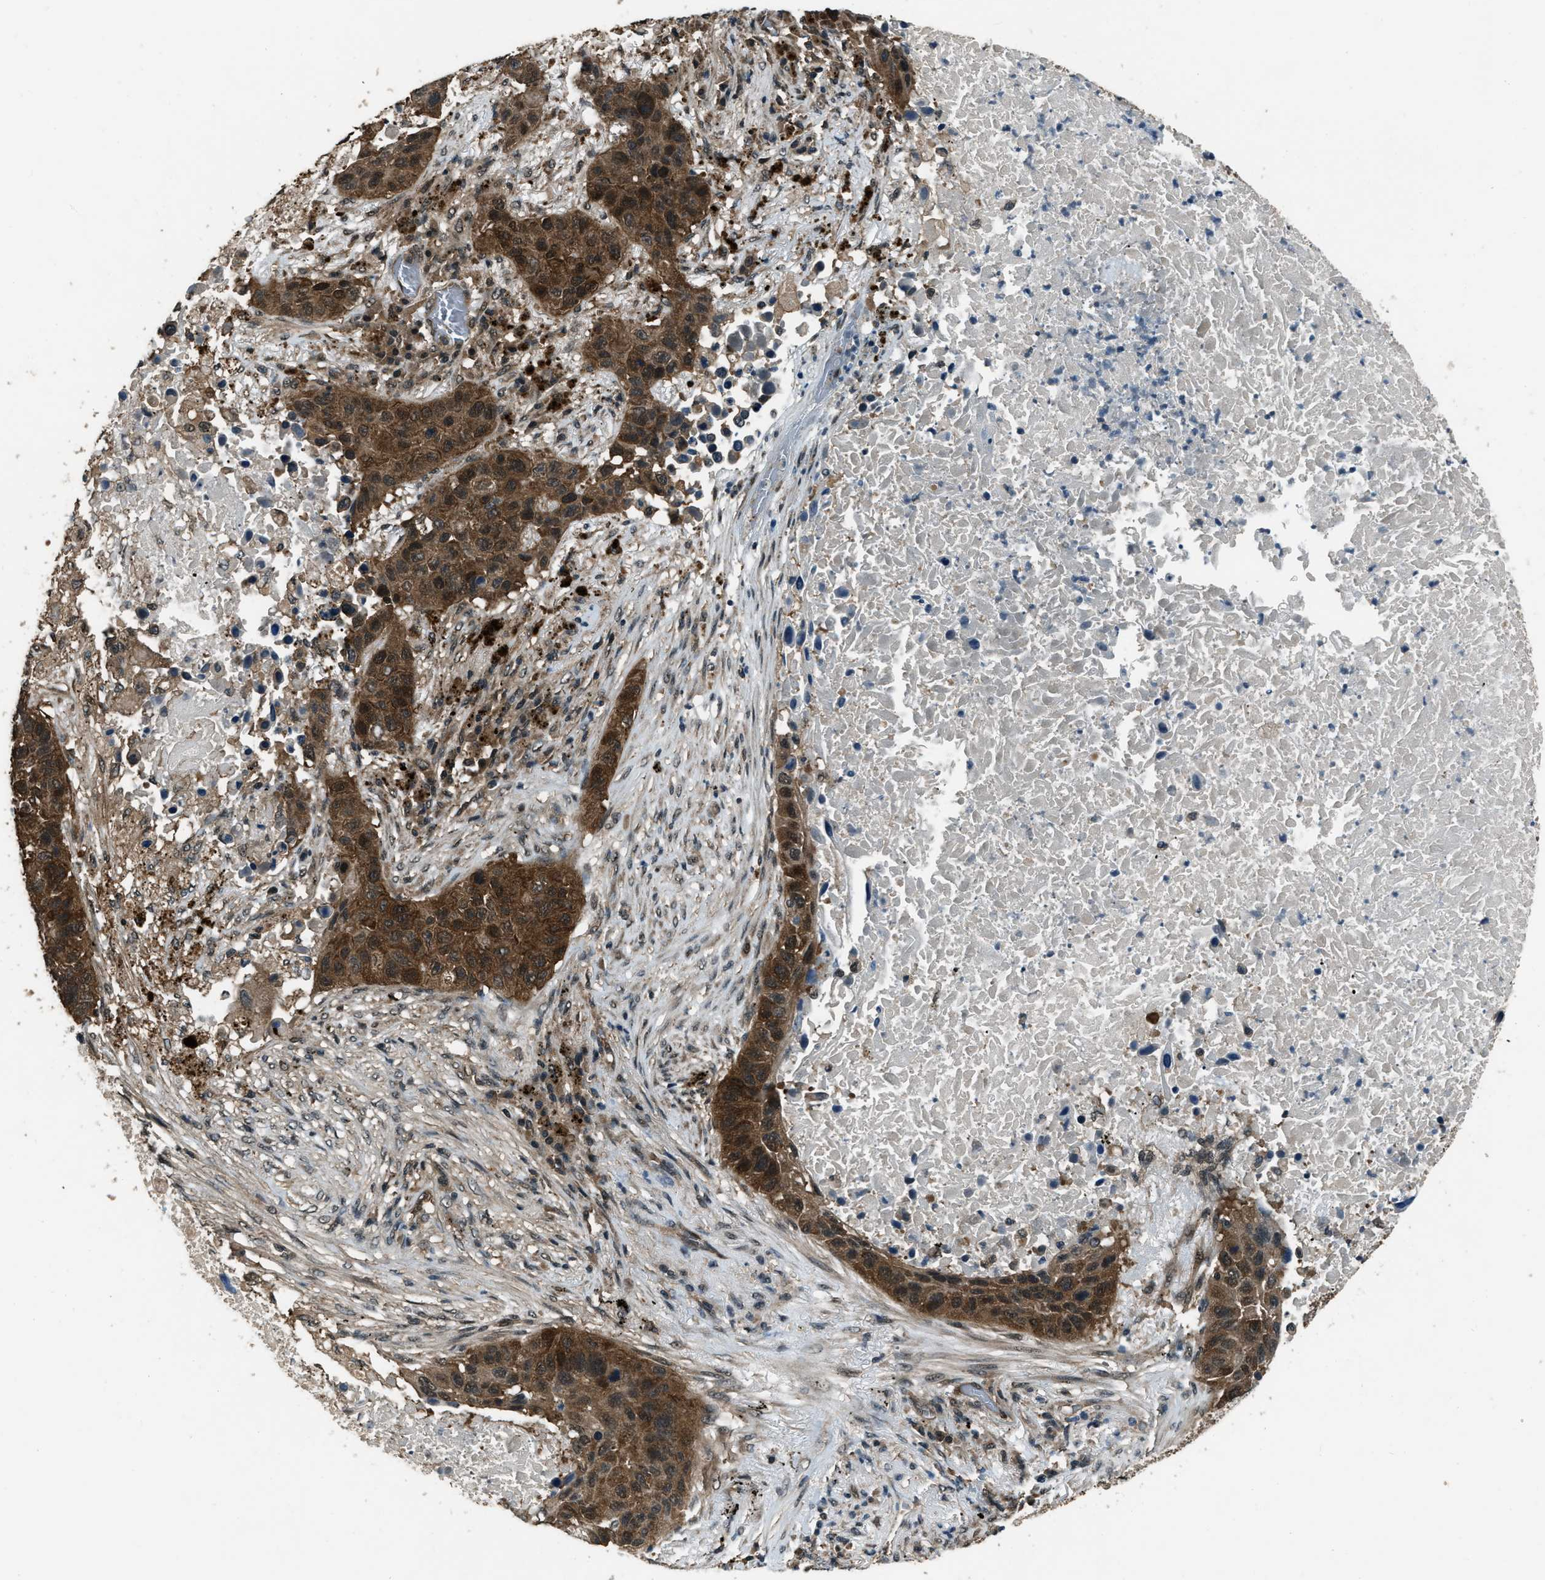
{"staining": {"intensity": "strong", "quantity": ">75%", "location": "cytoplasmic/membranous"}, "tissue": "lung cancer", "cell_type": "Tumor cells", "image_type": "cancer", "snomed": [{"axis": "morphology", "description": "Squamous cell carcinoma, NOS"}, {"axis": "topography", "description": "Lung"}], "caption": "Immunohistochemistry of human lung cancer (squamous cell carcinoma) exhibits high levels of strong cytoplasmic/membranous positivity in about >75% of tumor cells.", "gene": "NUDCD3", "patient": {"sex": "male", "age": 57}}